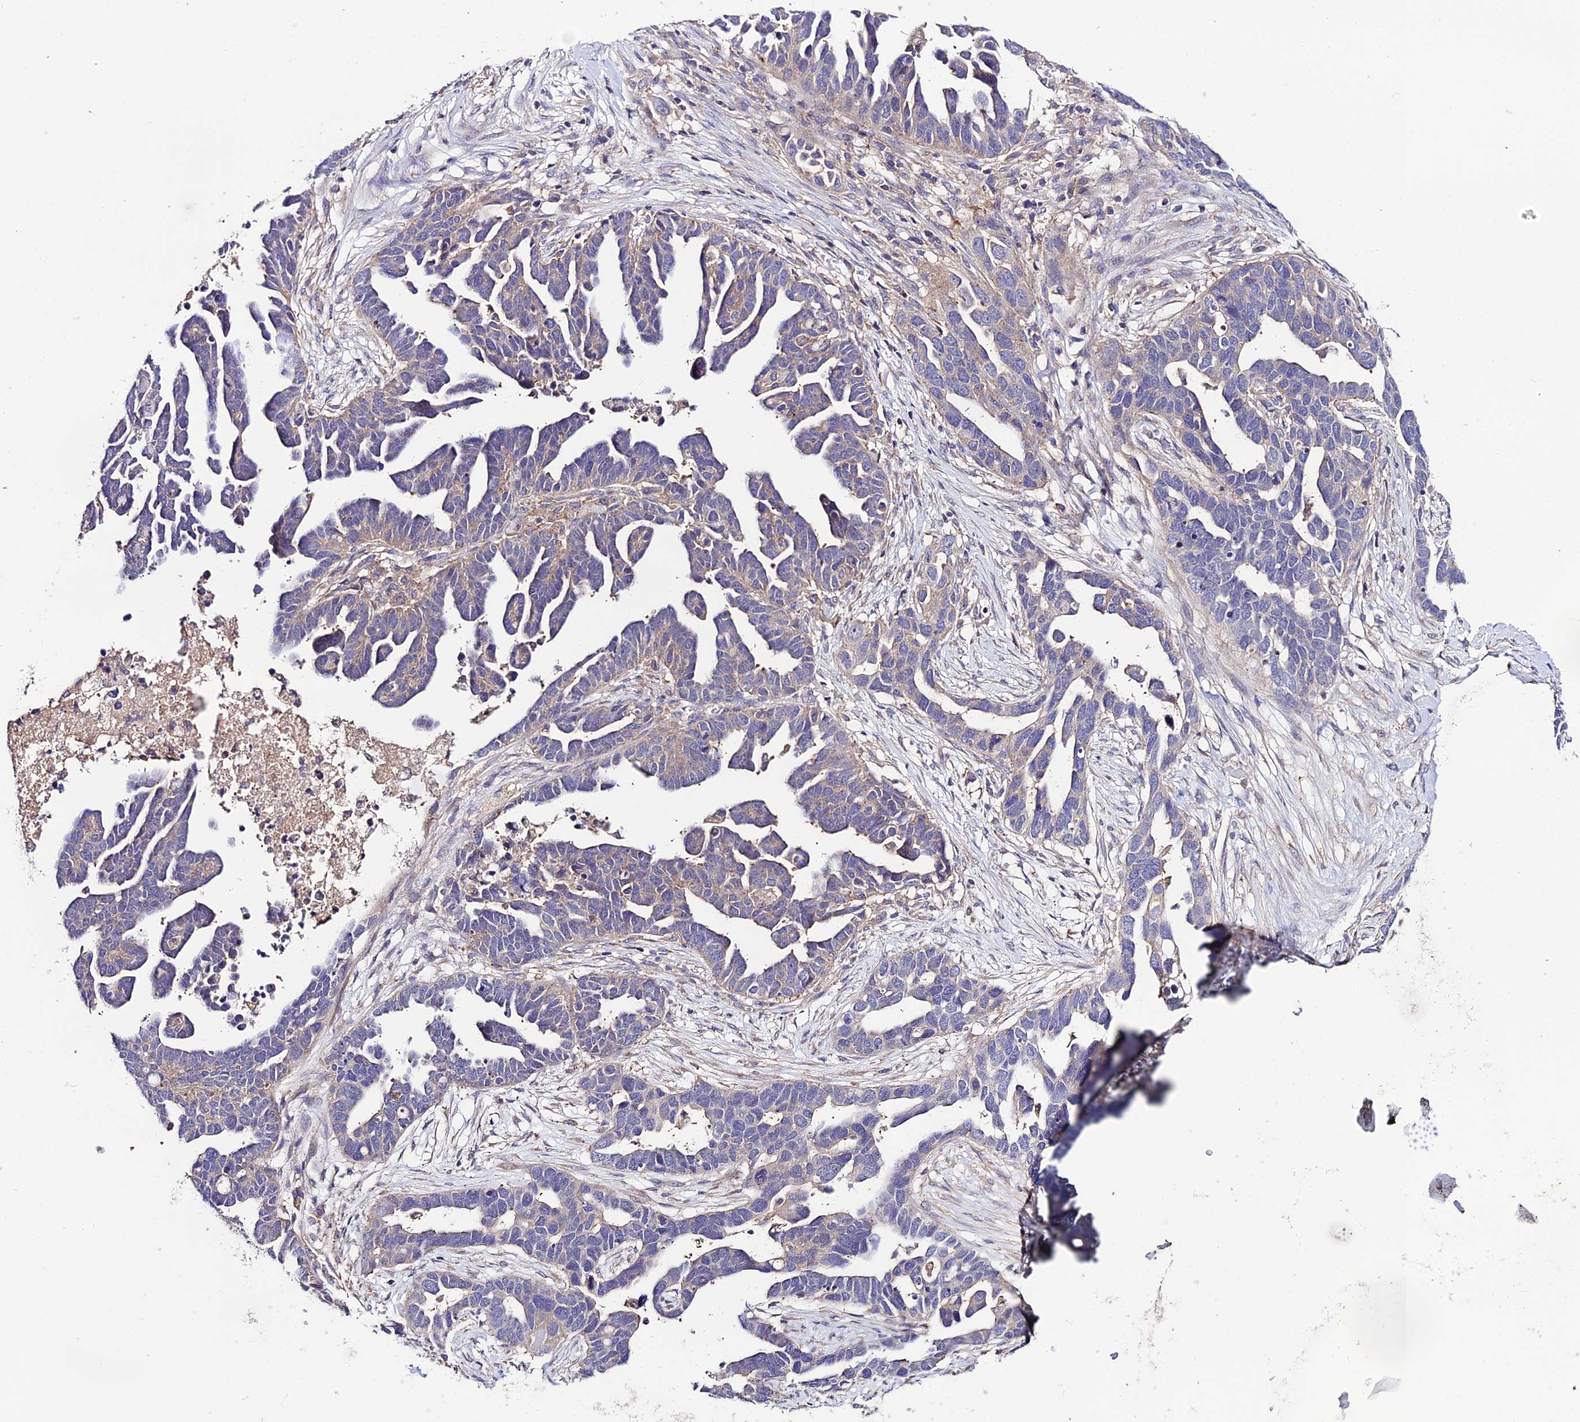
{"staining": {"intensity": "weak", "quantity": "<25%", "location": "cytoplasmic/membranous"}, "tissue": "ovarian cancer", "cell_type": "Tumor cells", "image_type": "cancer", "snomed": [{"axis": "morphology", "description": "Cystadenocarcinoma, serous, NOS"}, {"axis": "topography", "description": "Ovary"}], "caption": "The immunohistochemistry histopathology image has no significant positivity in tumor cells of ovarian cancer (serous cystadenocarcinoma) tissue.", "gene": "BRME1", "patient": {"sex": "female", "age": 54}}